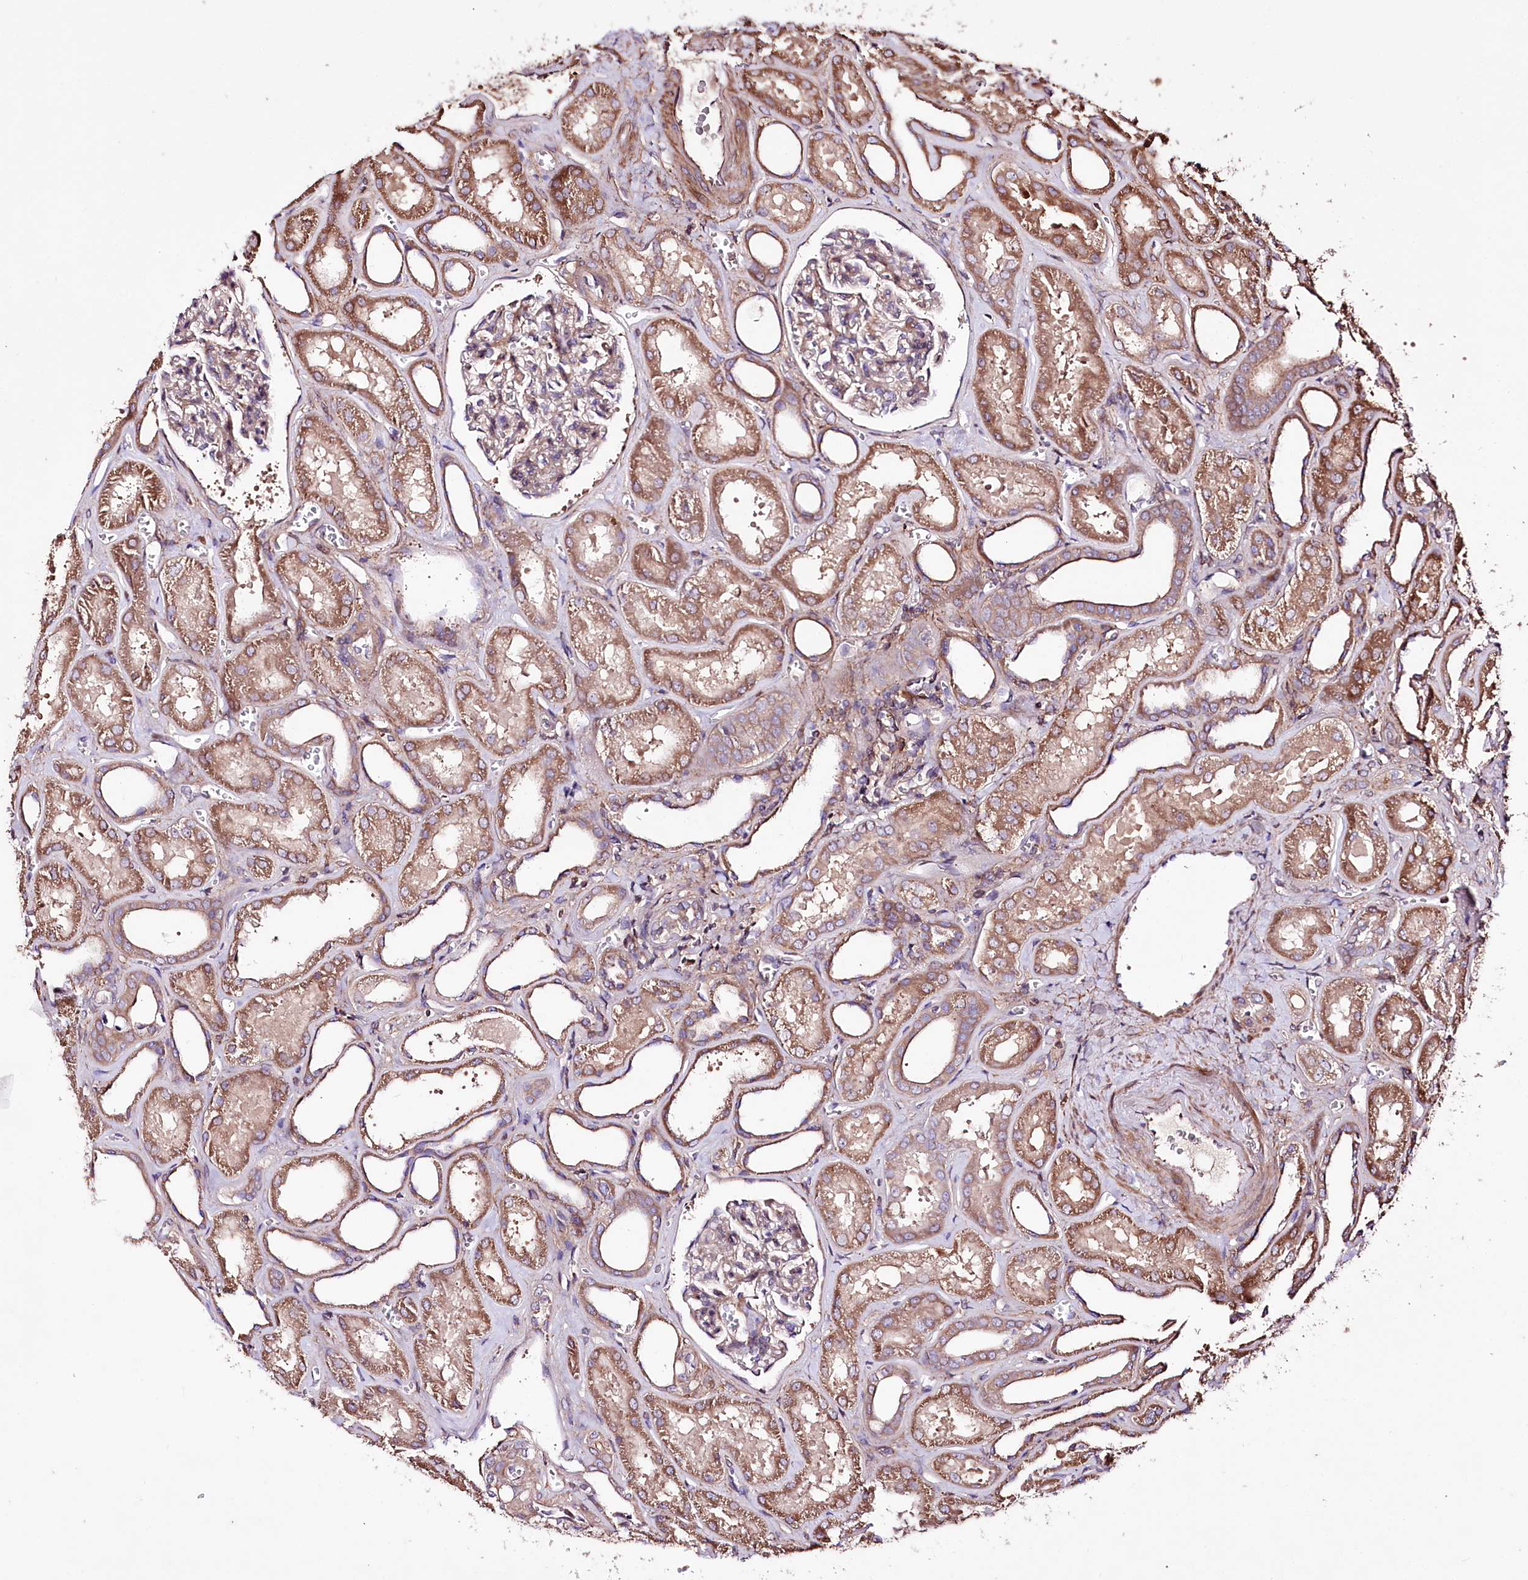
{"staining": {"intensity": "weak", "quantity": "<25%", "location": "cytoplasmic/membranous"}, "tissue": "kidney", "cell_type": "Cells in glomeruli", "image_type": "normal", "snomed": [{"axis": "morphology", "description": "Normal tissue, NOS"}, {"axis": "morphology", "description": "Adenocarcinoma, NOS"}, {"axis": "topography", "description": "Kidney"}], "caption": "An IHC micrograph of normal kidney is shown. There is no staining in cells in glomeruli of kidney.", "gene": "WWC1", "patient": {"sex": "female", "age": 68}}